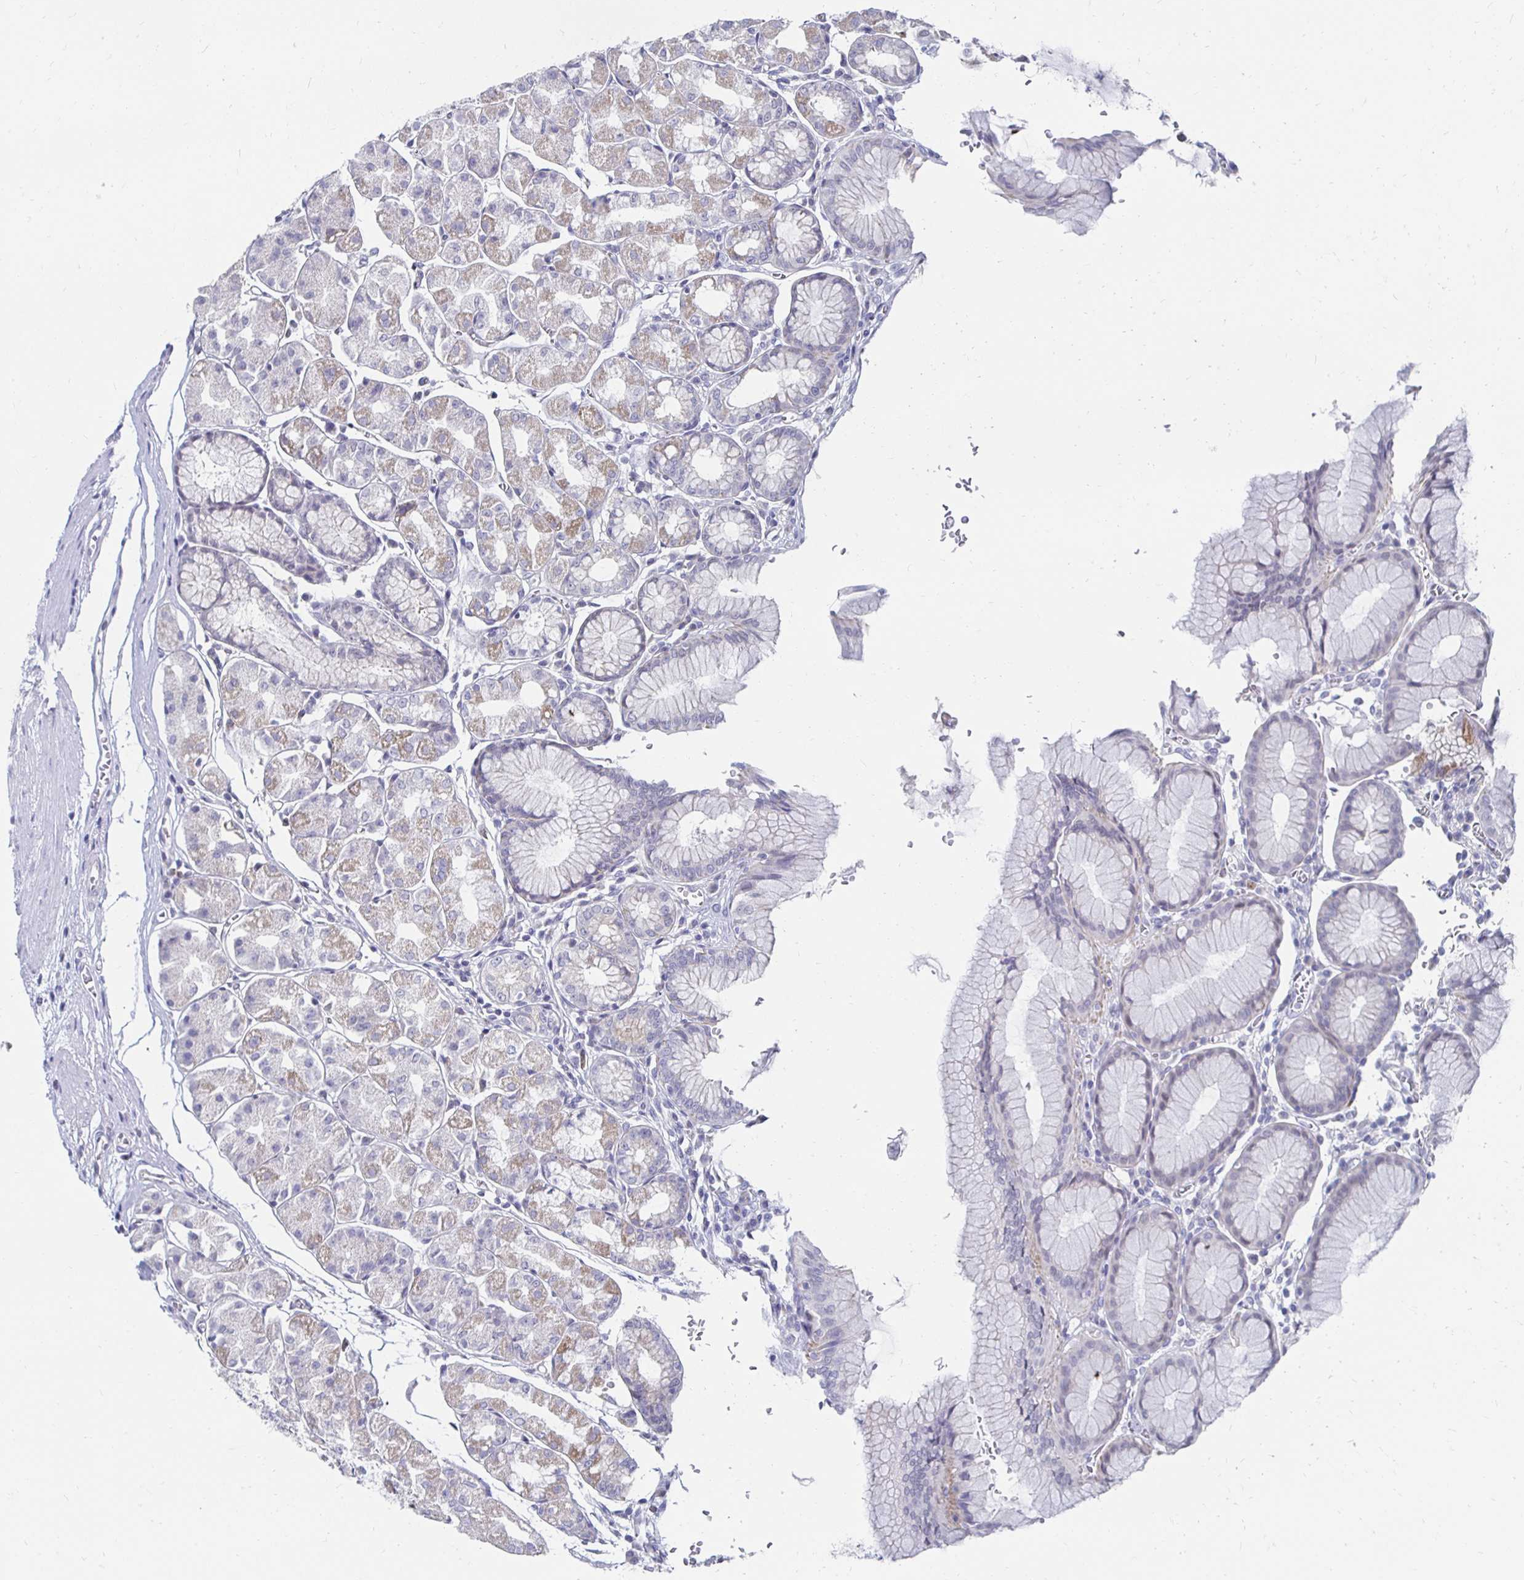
{"staining": {"intensity": "weak", "quantity": "<25%", "location": "cytoplasmic/membranous"}, "tissue": "stomach", "cell_type": "Glandular cells", "image_type": "normal", "snomed": [{"axis": "morphology", "description": "Normal tissue, NOS"}, {"axis": "topography", "description": "Stomach"}], "caption": "An immunohistochemistry photomicrograph of normal stomach is shown. There is no staining in glandular cells of stomach. The staining is performed using DAB (3,3'-diaminobenzidine) brown chromogen with nuclei counter-stained in using hematoxylin.", "gene": "NOCT", "patient": {"sex": "male", "age": 55}}